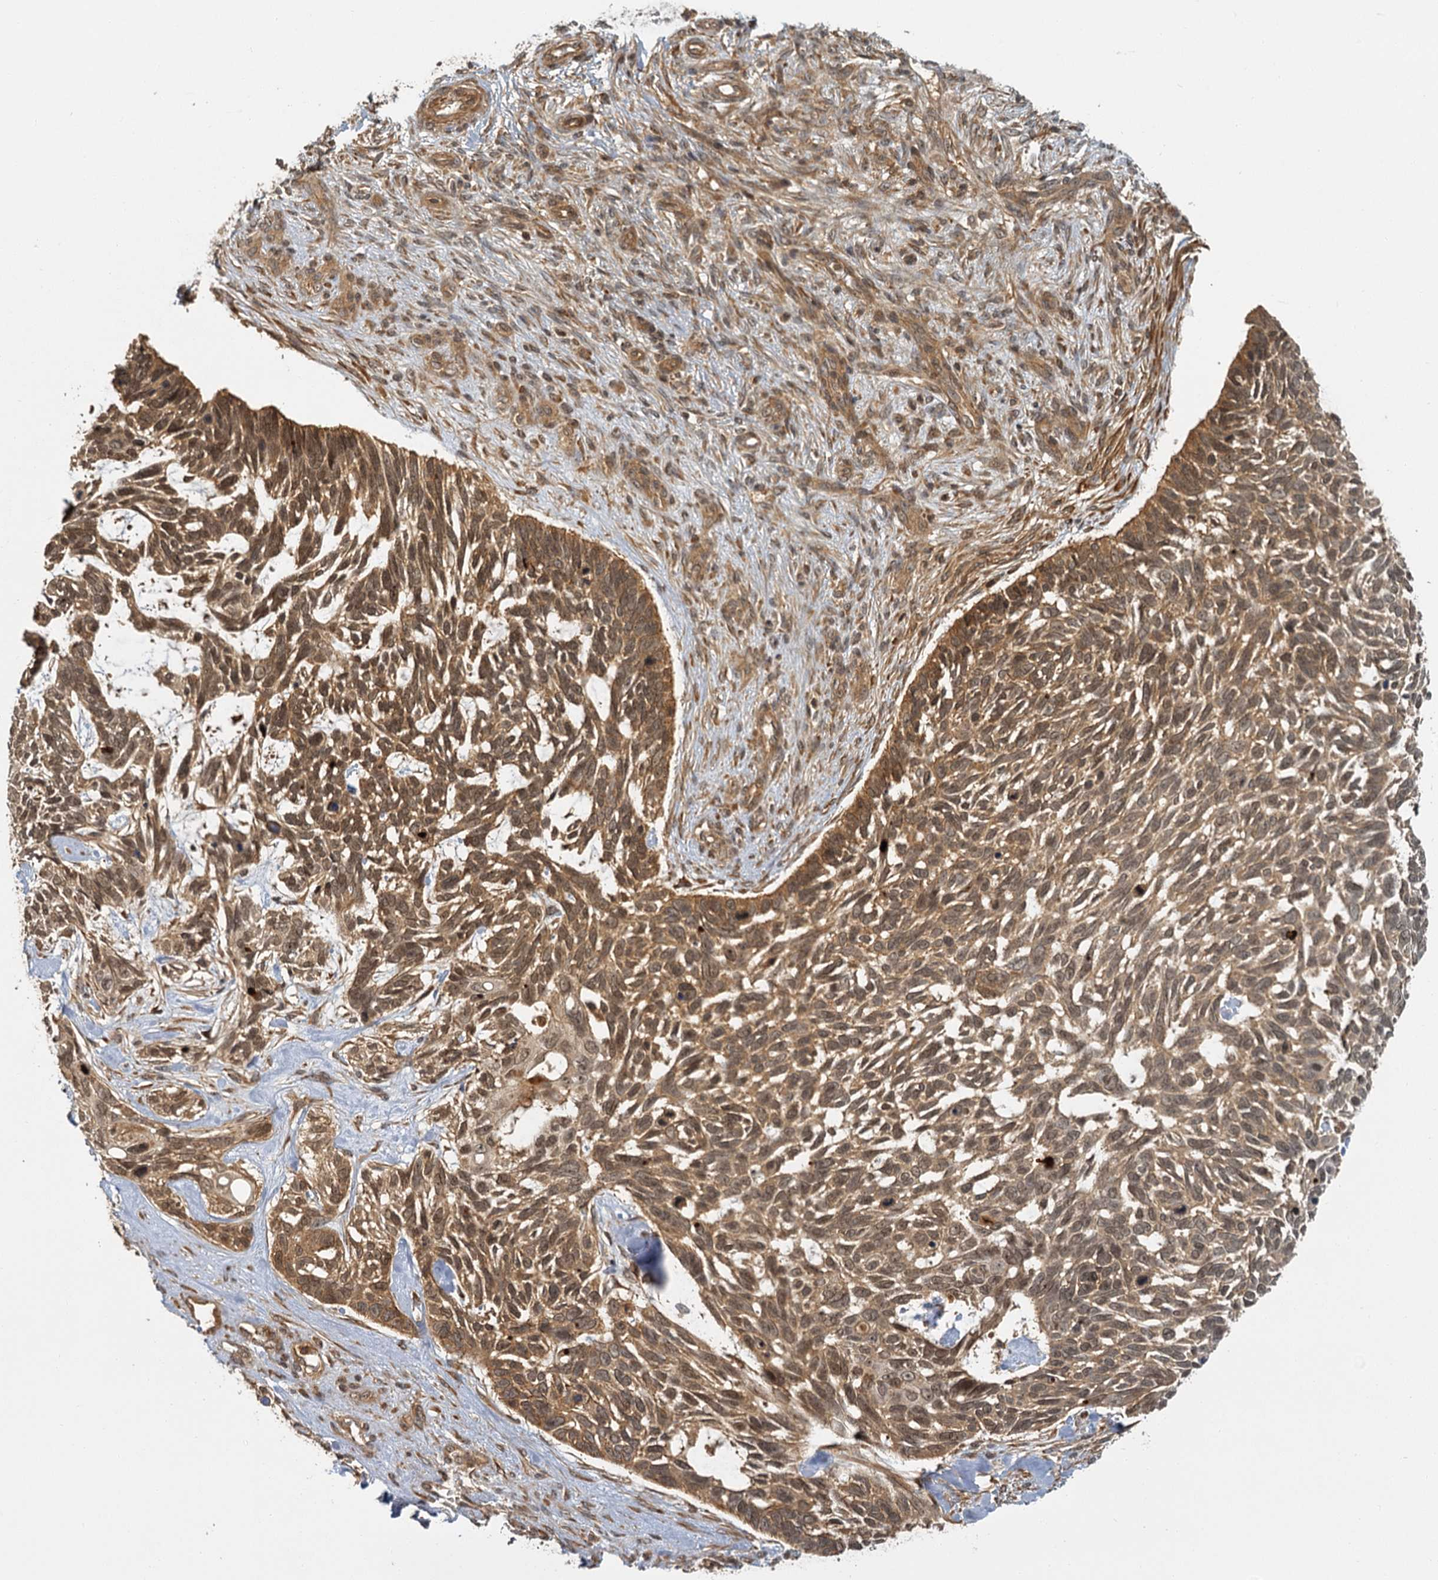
{"staining": {"intensity": "moderate", "quantity": ">75%", "location": "cytoplasmic/membranous,nuclear"}, "tissue": "skin cancer", "cell_type": "Tumor cells", "image_type": "cancer", "snomed": [{"axis": "morphology", "description": "Basal cell carcinoma"}, {"axis": "topography", "description": "Skin"}], "caption": "Immunohistochemistry (IHC) (DAB) staining of human skin cancer exhibits moderate cytoplasmic/membranous and nuclear protein positivity in about >75% of tumor cells. Using DAB (brown) and hematoxylin (blue) stains, captured at high magnification using brightfield microscopy.", "gene": "ZNF549", "patient": {"sex": "male", "age": 88}}